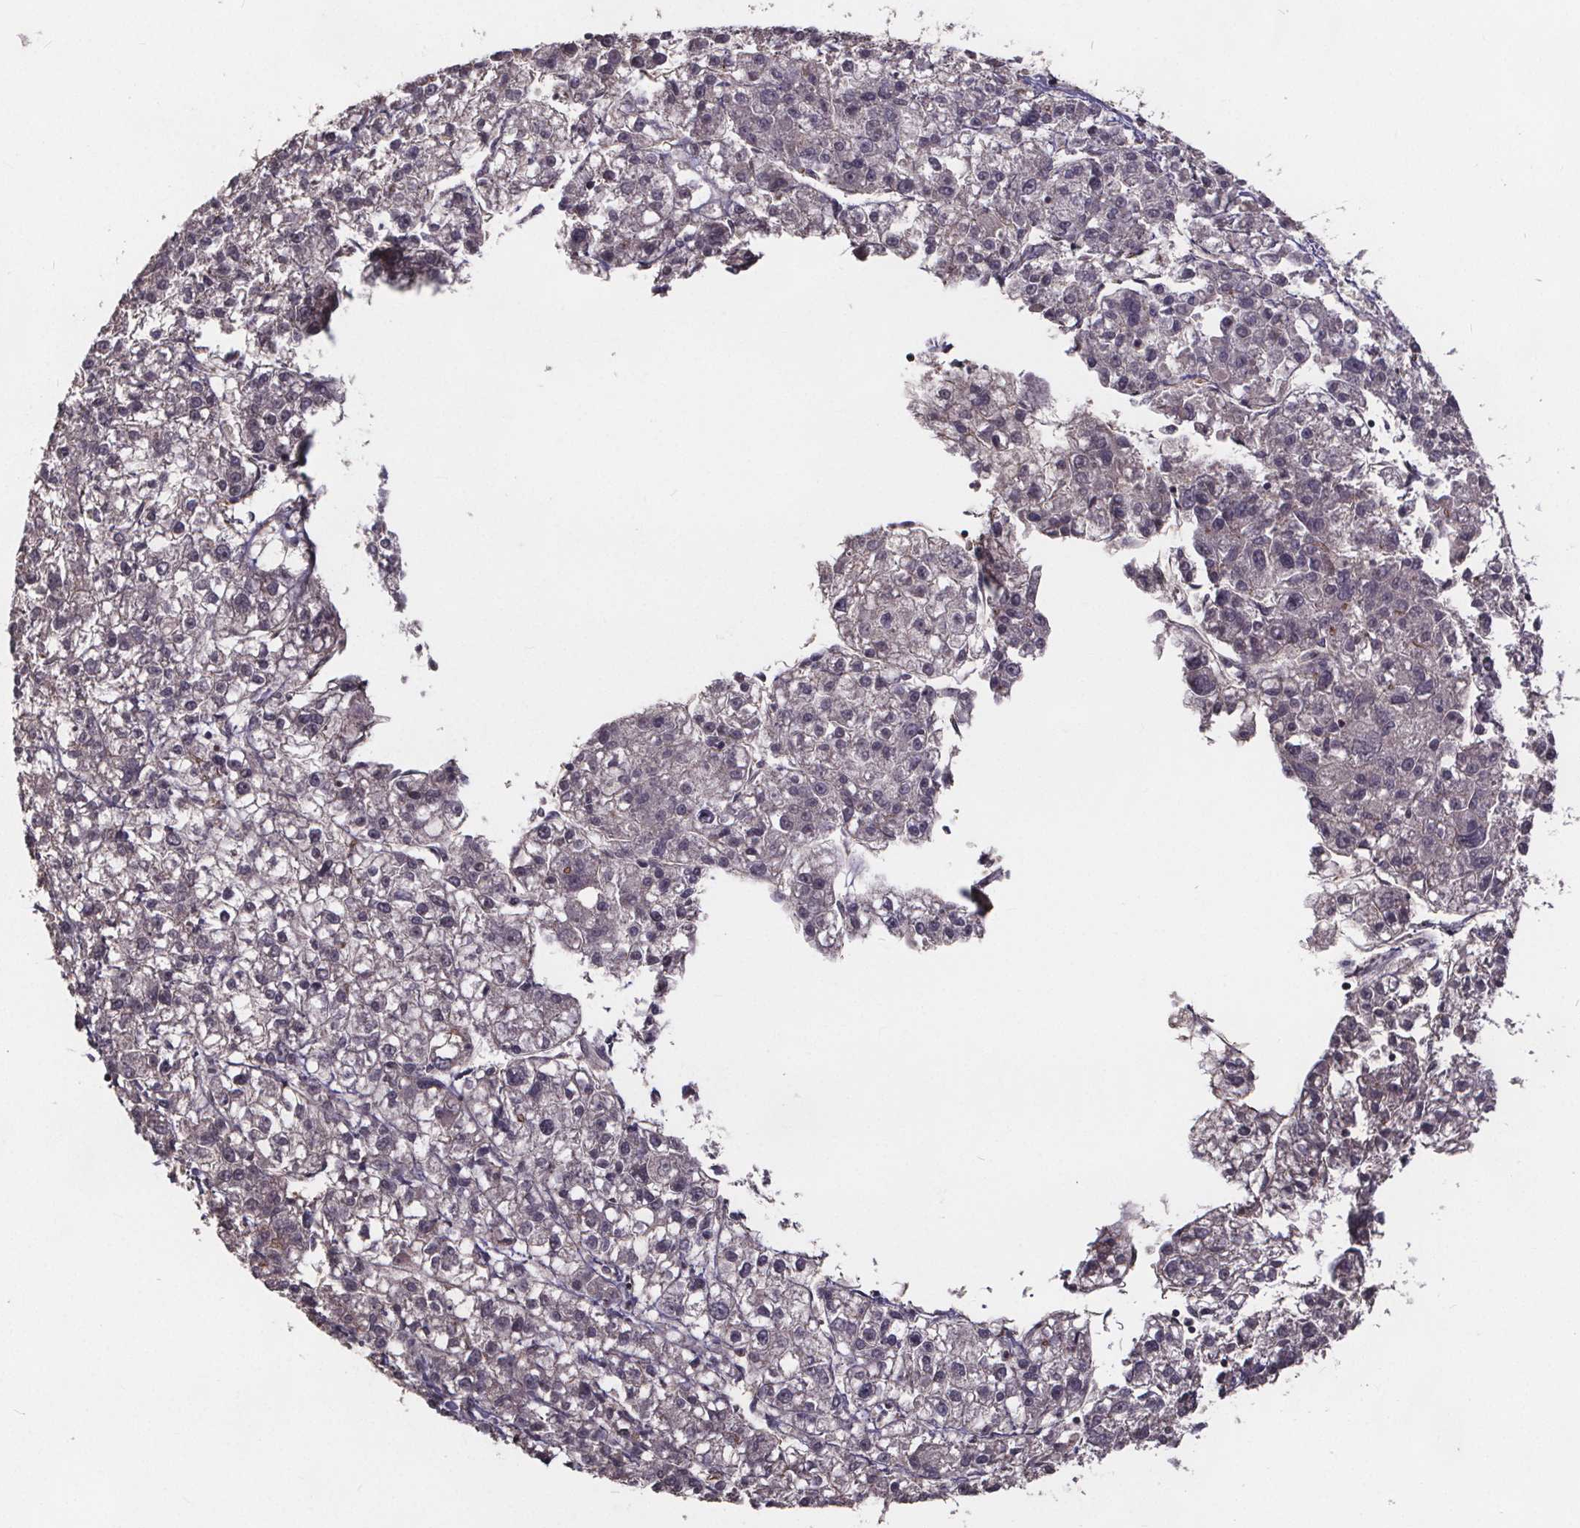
{"staining": {"intensity": "negative", "quantity": "none", "location": "none"}, "tissue": "liver cancer", "cell_type": "Tumor cells", "image_type": "cancer", "snomed": [{"axis": "morphology", "description": "Carcinoma, Hepatocellular, NOS"}, {"axis": "topography", "description": "Liver"}], "caption": "This is a histopathology image of IHC staining of liver cancer, which shows no staining in tumor cells.", "gene": "YME1L1", "patient": {"sex": "male", "age": 56}}